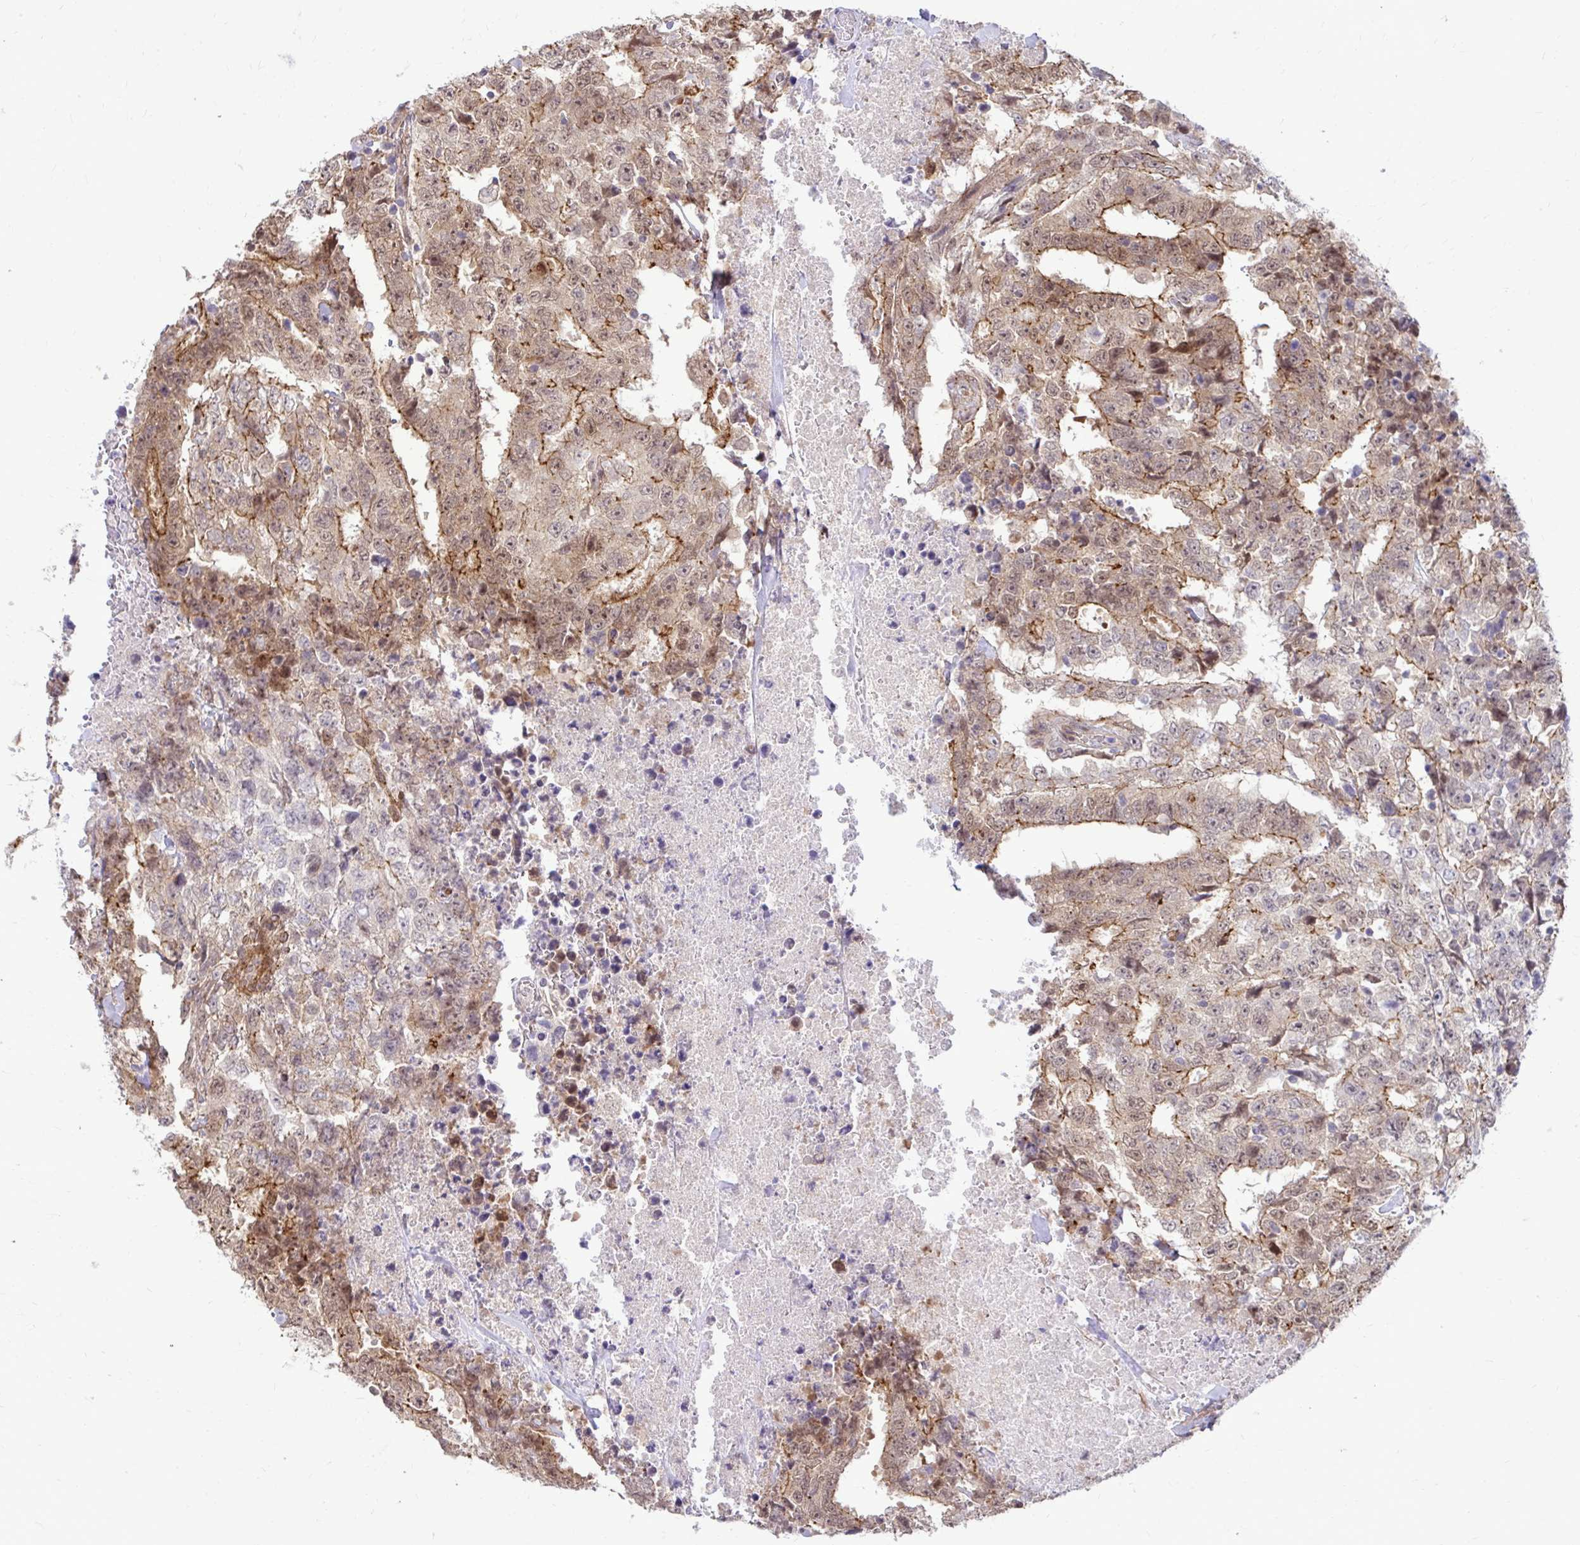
{"staining": {"intensity": "moderate", "quantity": "25%-75%", "location": "cytoplasmic/membranous"}, "tissue": "testis cancer", "cell_type": "Tumor cells", "image_type": "cancer", "snomed": [{"axis": "morphology", "description": "Carcinoma, Embryonal, NOS"}, {"axis": "topography", "description": "Testis"}], "caption": "A photomicrograph of human testis embryonal carcinoma stained for a protein reveals moderate cytoplasmic/membranous brown staining in tumor cells.", "gene": "TRIP6", "patient": {"sex": "male", "age": 24}}